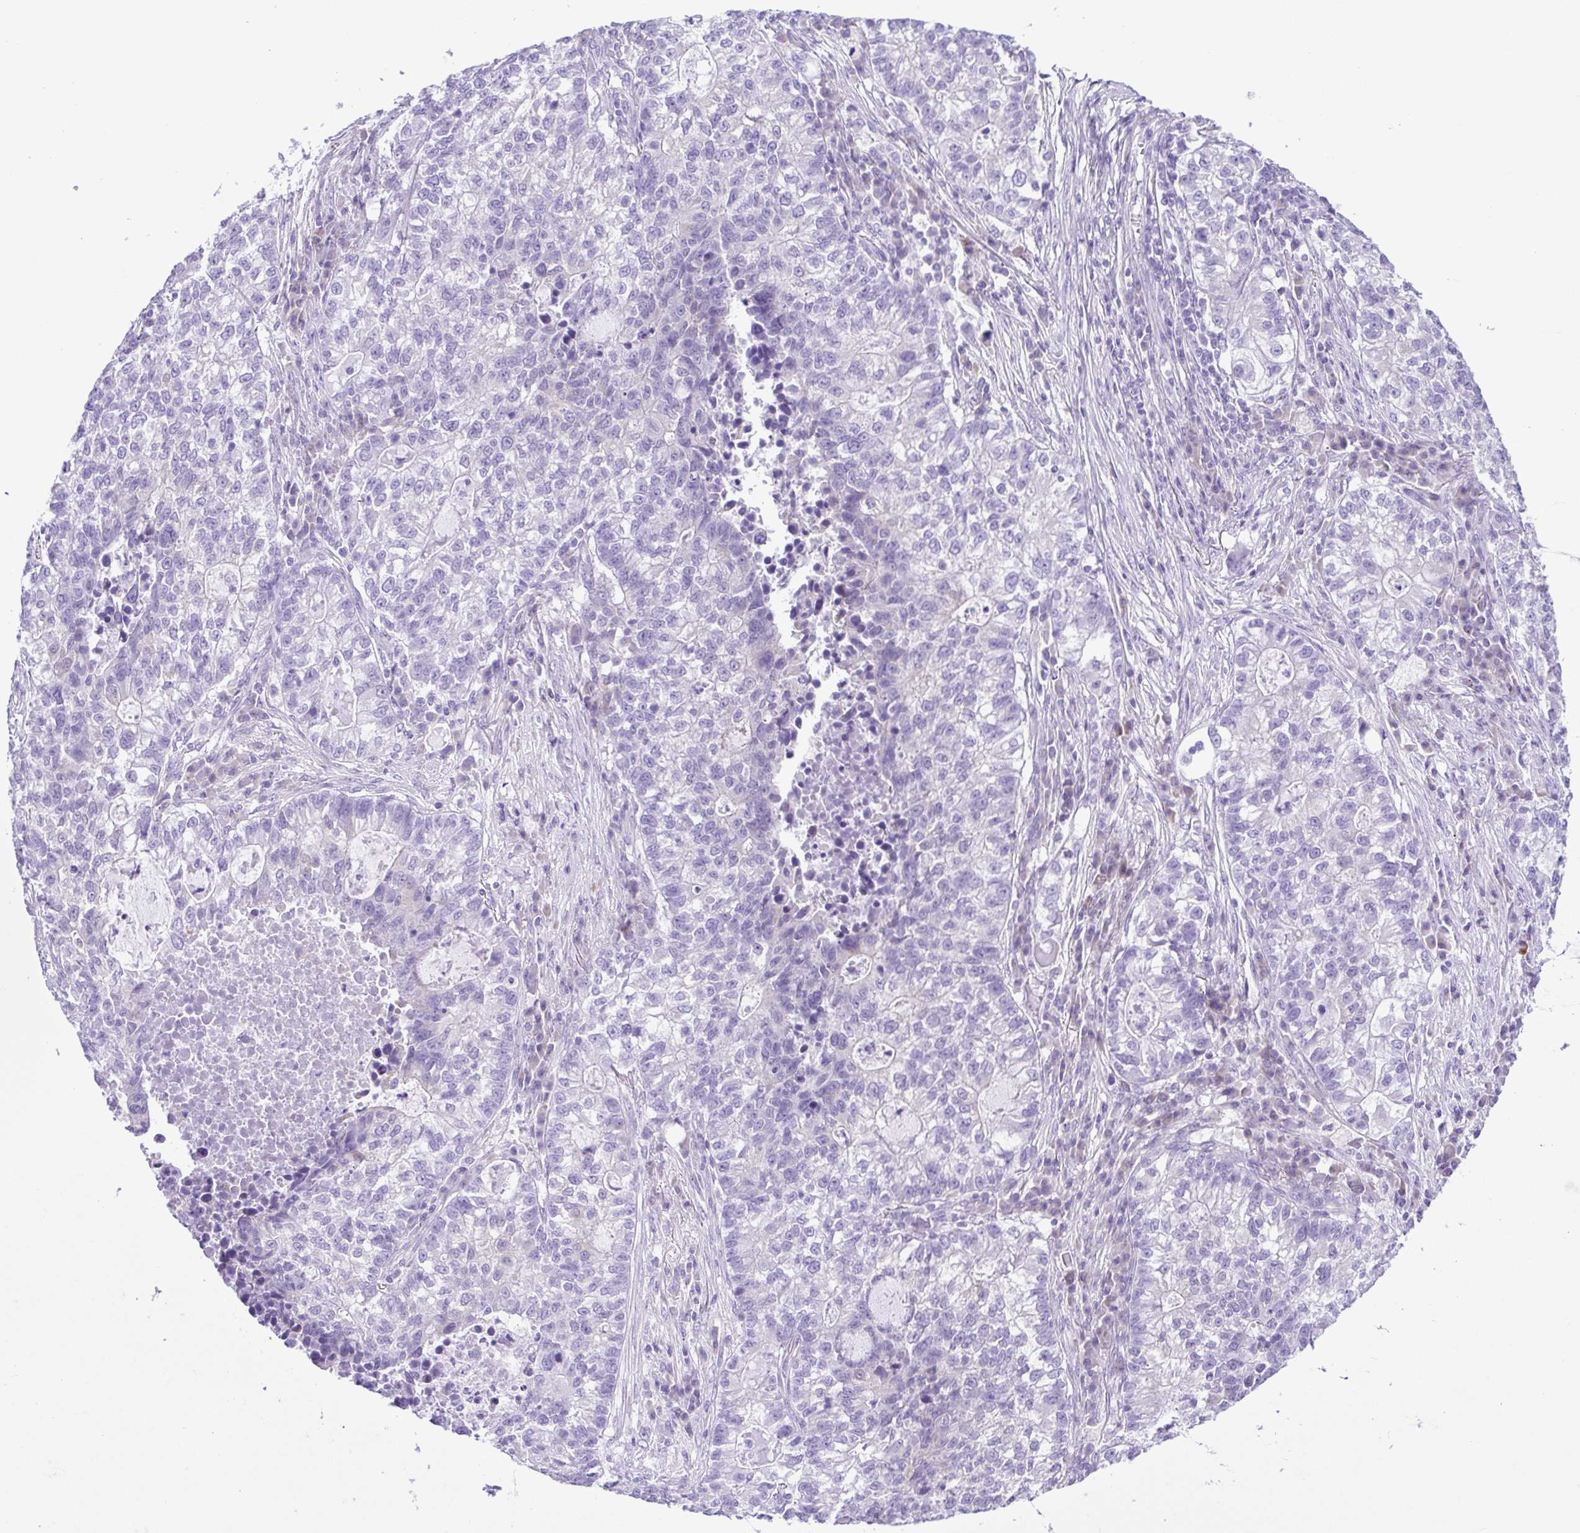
{"staining": {"intensity": "negative", "quantity": "none", "location": "none"}, "tissue": "lung cancer", "cell_type": "Tumor cells", "image_type": "cancer", "snomed": [{"axis": "morphology", "description": "Adenocarcinoma, NOS"}, {"axis": "topography", "description": "Lung"}], "caption": "Photomicrograph shows no protein staining in tumor cells of lung cancer (adenocarcinoma) tissue. The staining was performed using DAB to visualize the protein expression in brown, while the nuclei were stained in blue with hematoxylin (Magnification: 20x).", "gene": "PAK3", "patient": {"sex": "male", "age": 57}}